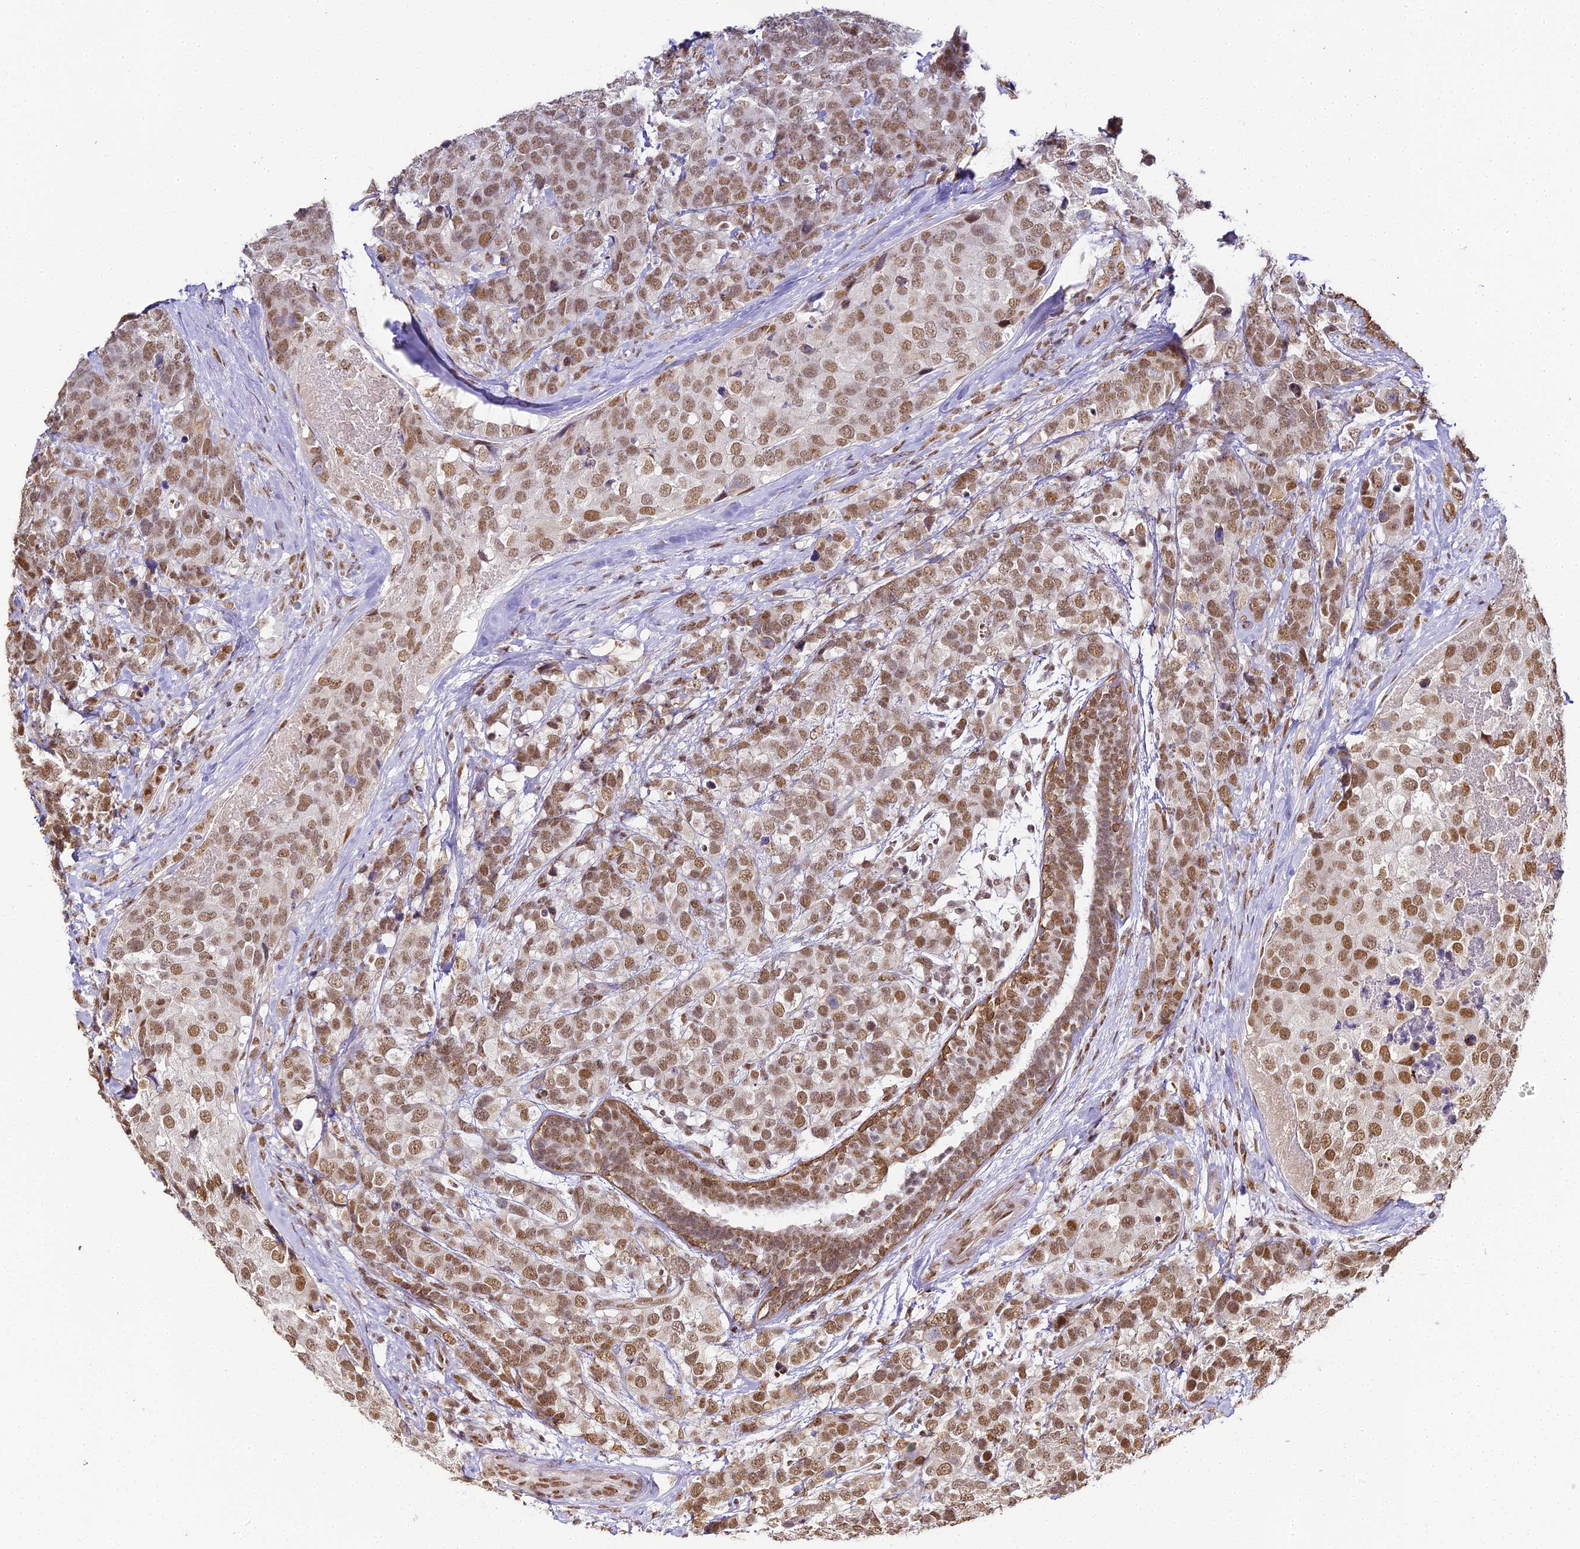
{"staining": {"intensity": "moderate", "quantity": ">75%", "location": "nuclear"}, "tissue": "breast cancer", "cell_type": "Tumor cells", "image_type": "cancer", "snomed": [{"axis": "morphology", "description": "Lobular carcinoma"}, {"axis": "topography", "description": "Breast"}], "caption": "Breast cancer stained for a protein (brown) displays moderate nuclear positive staining in approximately >75% of tumor cells.", "gene": "HNRNPA1", "patient": {"sex": "female", "age": 59}}